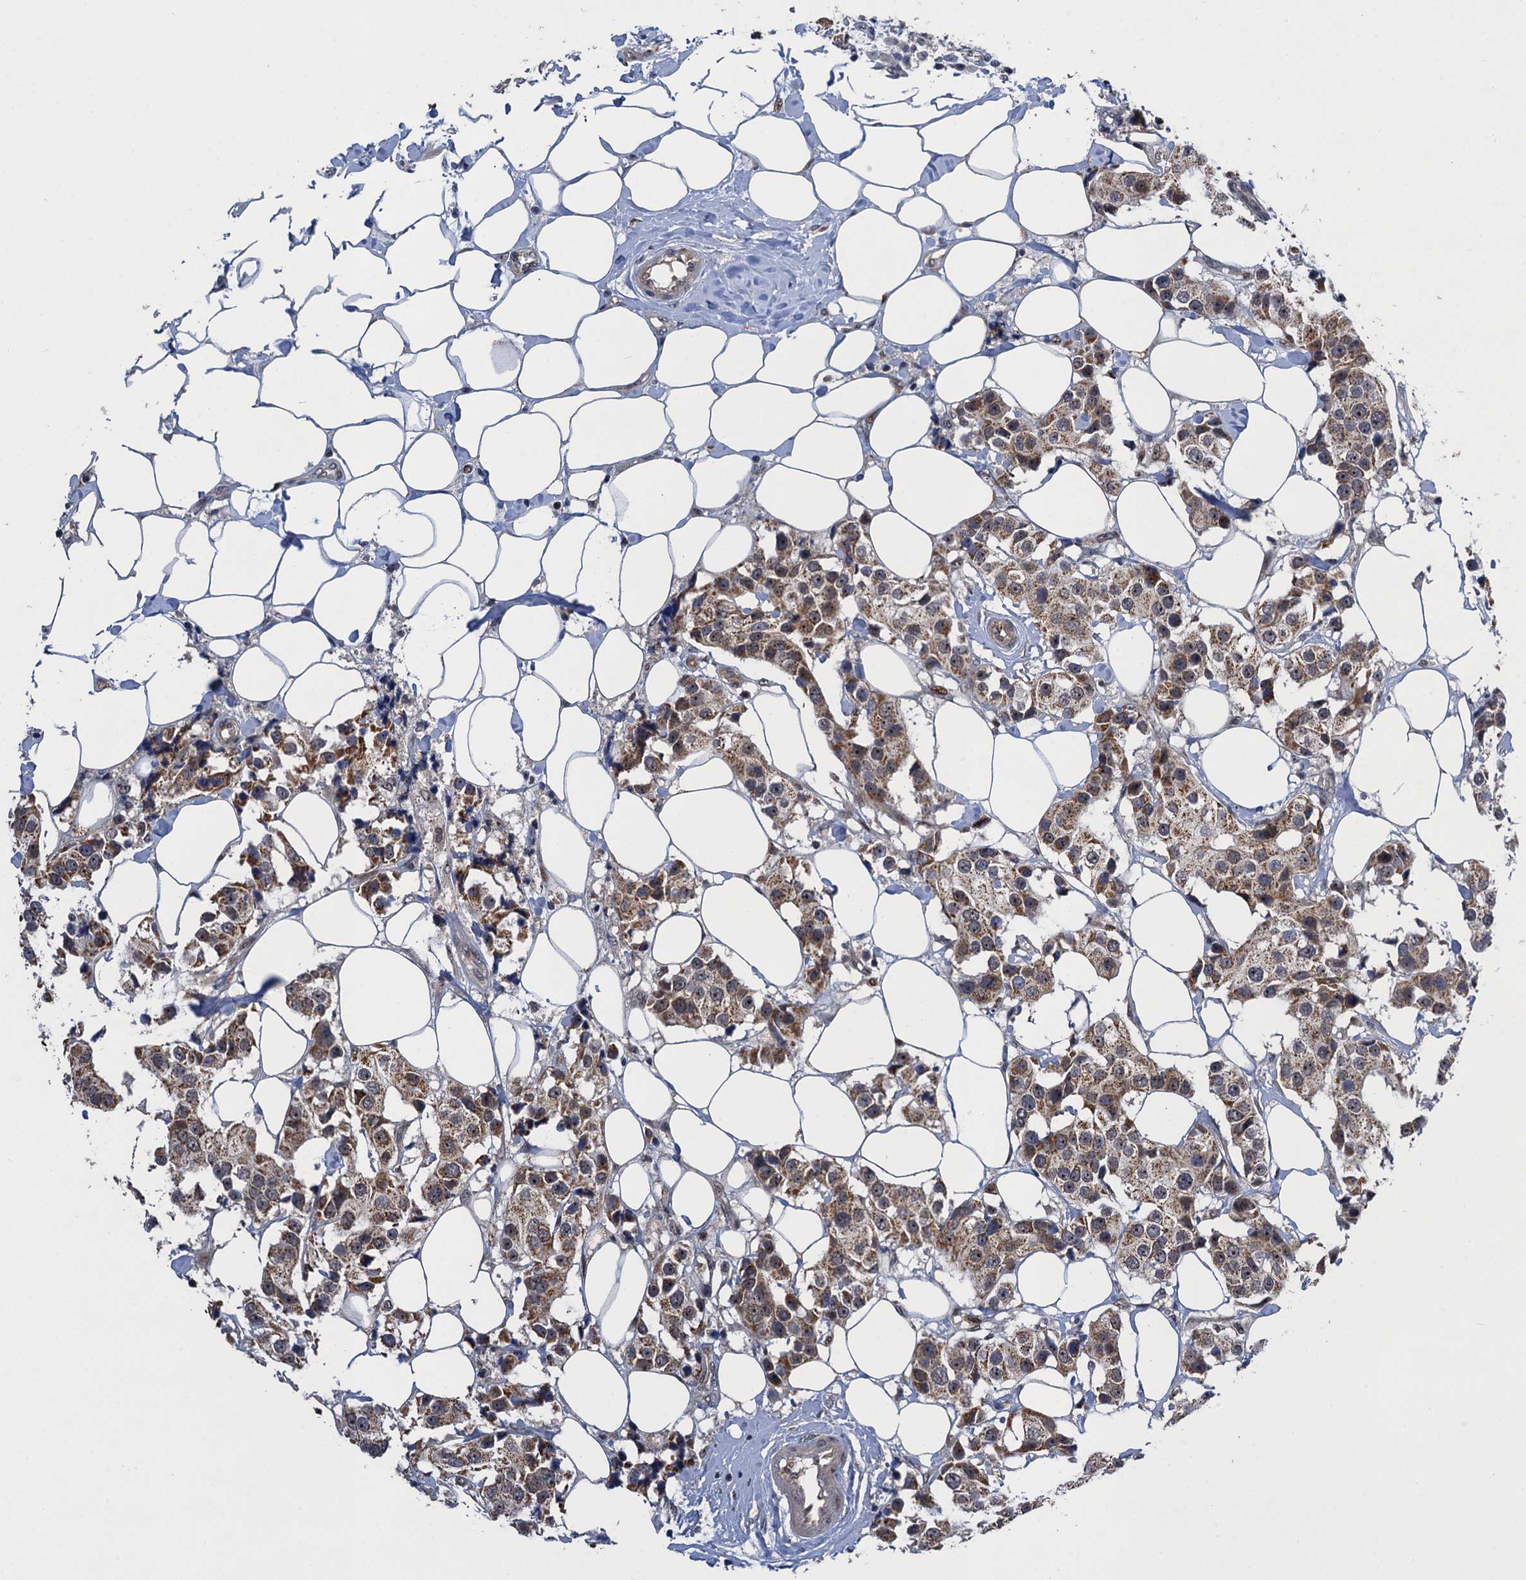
{"staining": {"intensity": "moderate", "quantity": ">75%", "location": "cytoplasmic/membranous"}, "tissue": "breast cancer", "cell_type": "Tumor cells", "image_type": "cancer", "snomed": [{"axis": "morphology", "description": "Normal tissue, NOS"}, {"axis": "morphology", "description": "Duct carcinoma"}, {"axis": "topography", "description": "Breast"}], "caption": "Approximately >75% of tumor cells in human breast cancer show moderate cytoplasmic/membranous protein expression as visualized by brown immunohistochemical staining.", "gene": "ZAR1L", "patient": {"sex": "female", "age": 39}}